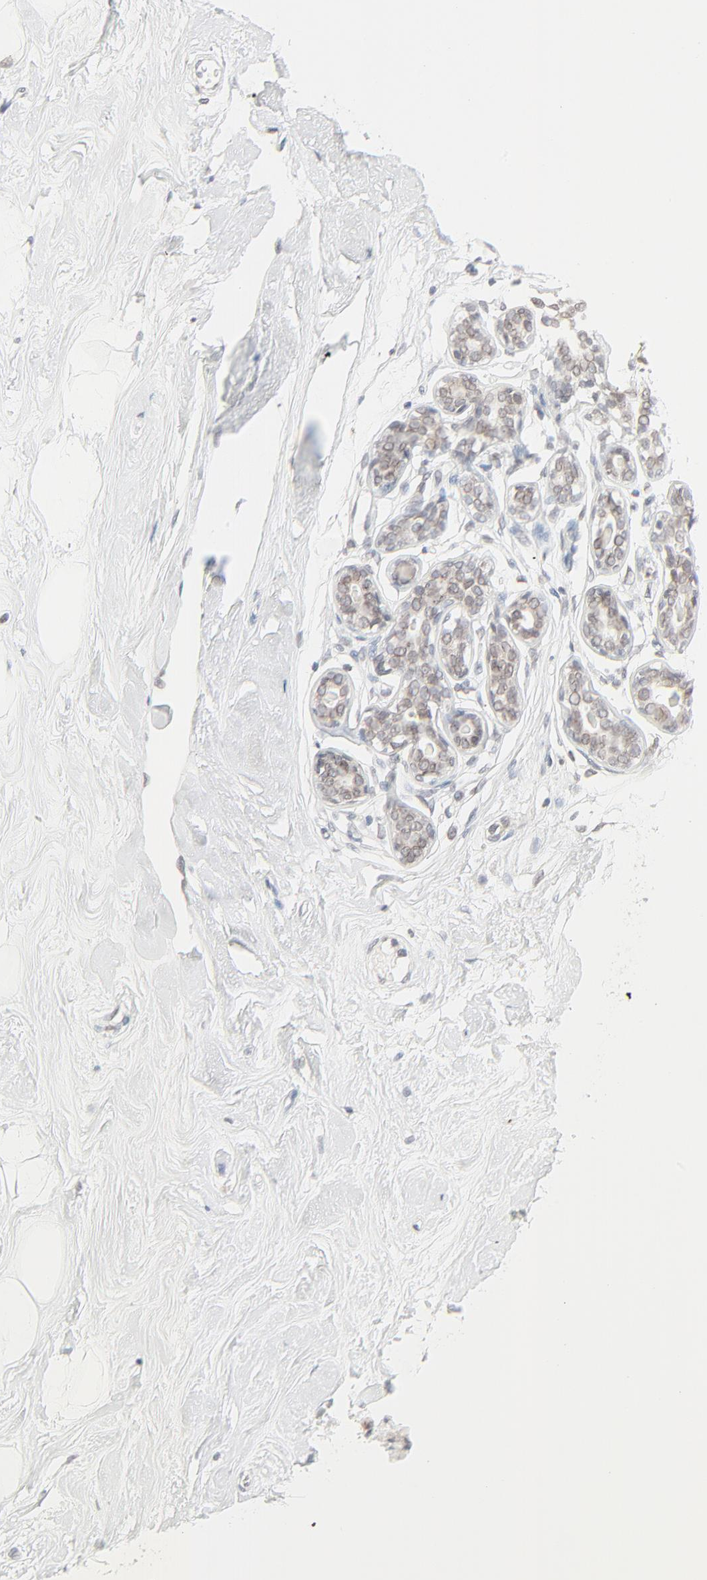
{"staining": {"intensity": "weak", "quantity": ">75%", "location": "nuclear"}, "tissue": "breast", "cell_type": "Adipocytes", "image_type": "normal", "snomed": [{"axis": "morphology", "description": "Normal tissue, NOS"}, {"axis": "topography", "description": "Breast"}], "caption": "High-magnification brightfield microscopy of unremarkable breast stained with DAB (brown) and counterstained with hematoxylin (blue). adipocytes exhibit weak nuclear expression is seen in about>75% of cells. The protein of interest is shown in brown color, while the nuclei are stained blue.", "gene": "MAD1L1", "patient": {"sex": "female", "age": 23}}